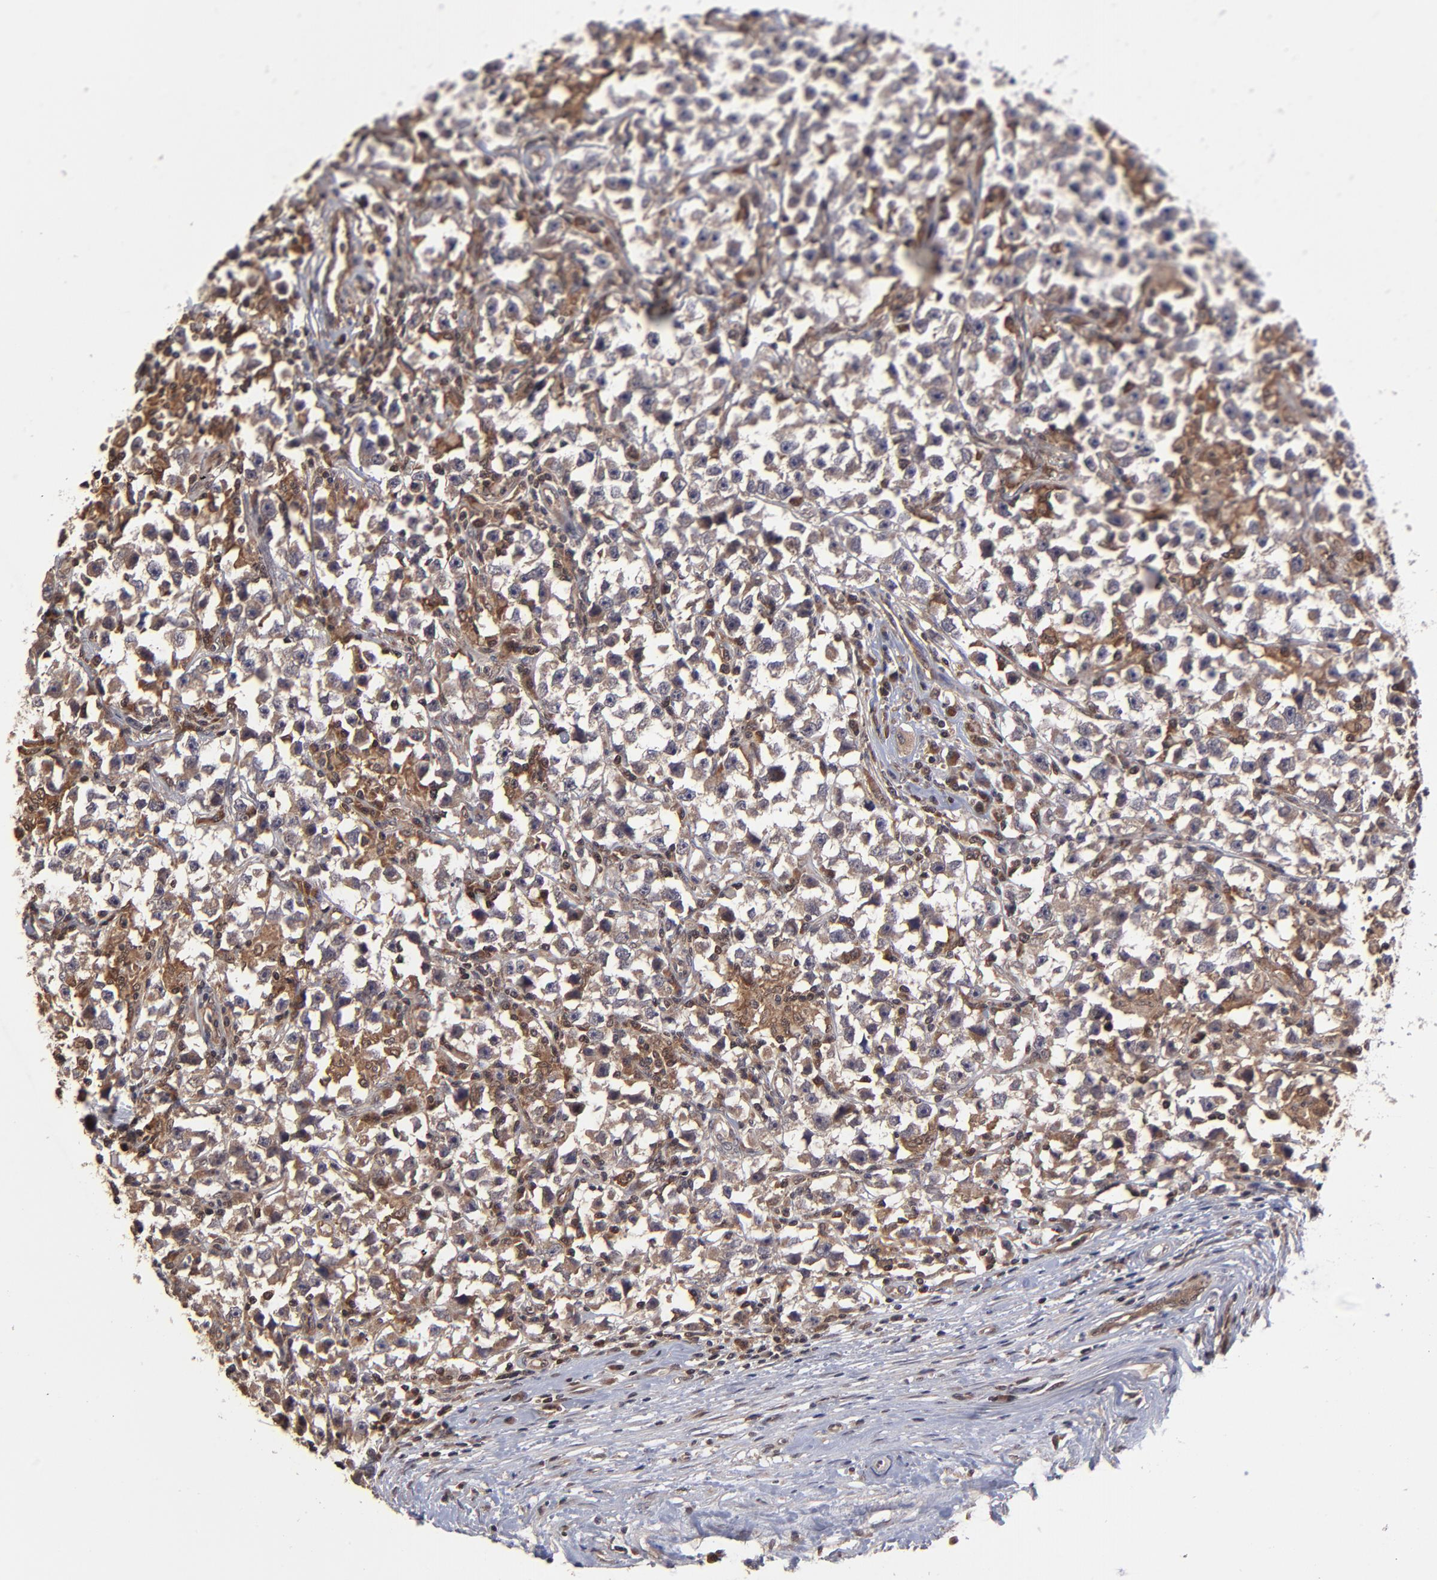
{"staining": {"intensity": "moderate", "quantity": "25%-75%", "location": "cytoplasmic/membranous"}, "tissue": "testis cancer", "cell_type": "Tumor cells", "image_type": "cancer", "snomed": [{"axis": "morphology", "description": "Seminoma, NOS"}, {"axis": "topography", "description": "Testis"}], "caption": "Testis cancer stained with a protein marker exhibits moderate staining in tumor cells.", "gene": "UBE2L6", "patient": {"sex": "male", "age": 33}}